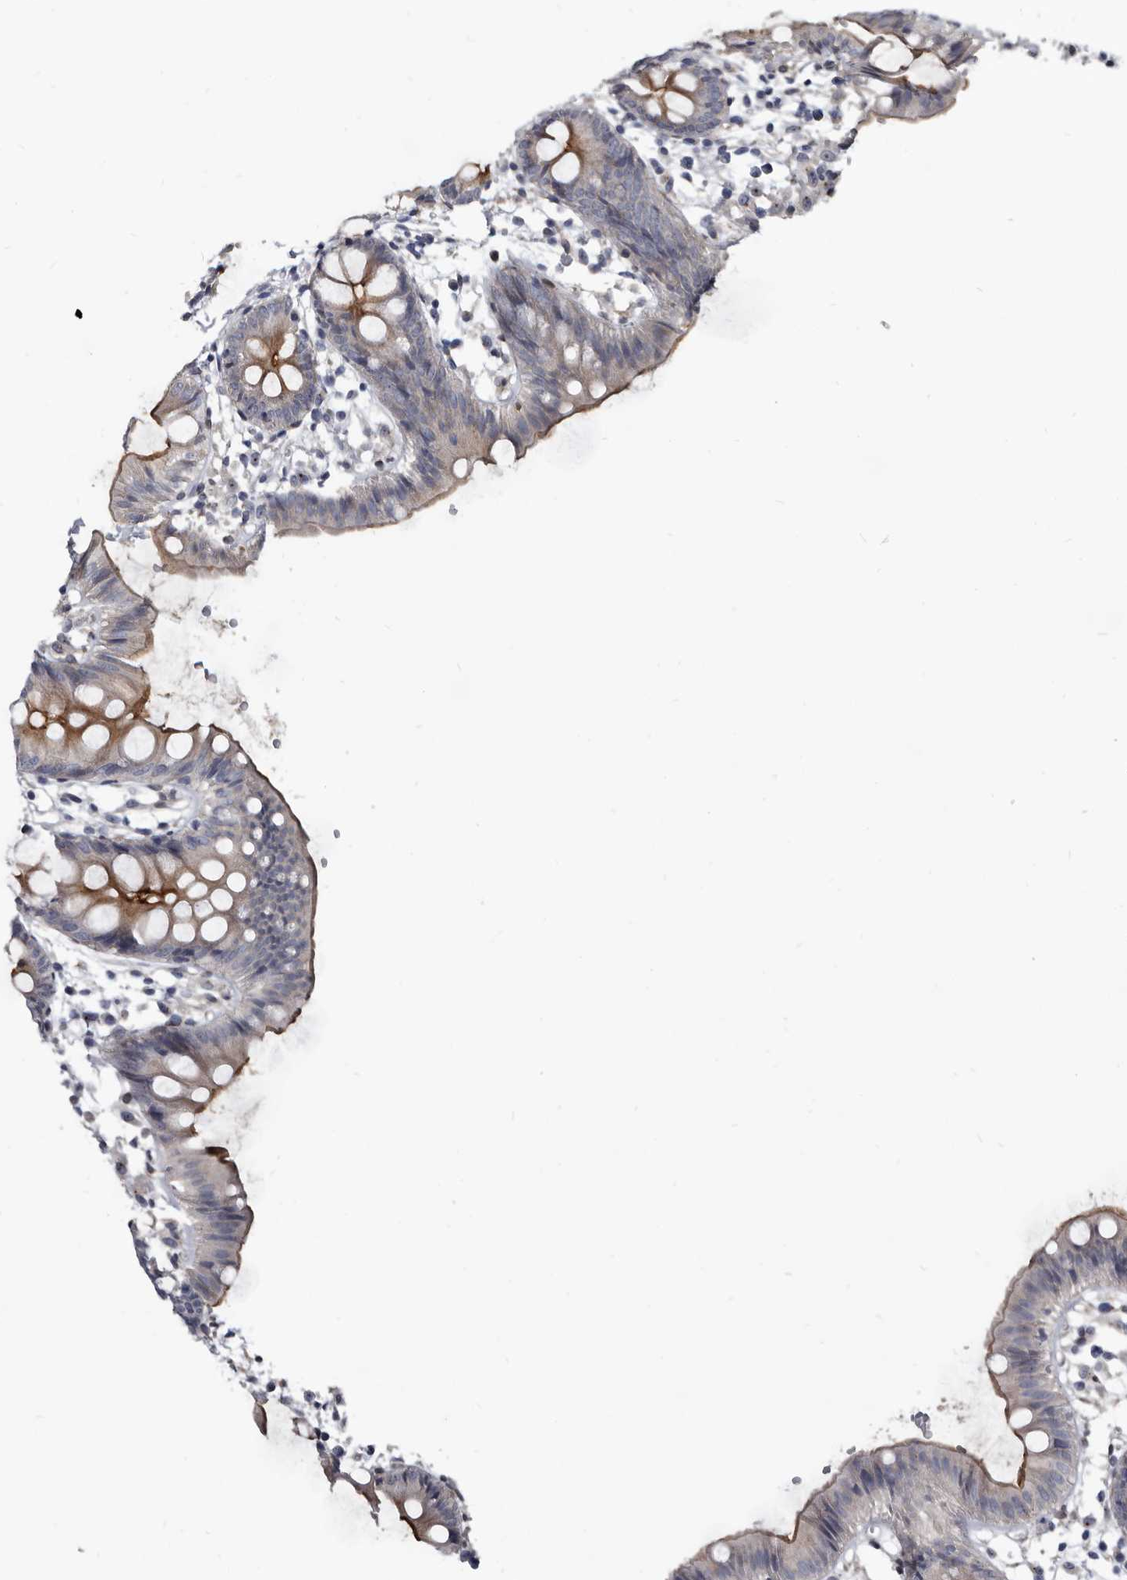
{"staining": {"intensity": "negative", "quantity": "none", "location": "none"}, "tissue": "colon", "cell_type": "Endothelial cells", "image_type": "normal", "snomed": [{"axis": "morphology", "description": "Normal tissue, NOS"}, {"axis": "topography", "description": "Colon"}], "caption": "Endothelial cells are negative for protein expression in benign human colon. Brightfield microscopy of immunohistochemistry stained with DAB (3,3'-diaminobenzidine) (brown) and hematoxylin (blue), captured at high magnification.", "gene": "PRSS8", "patient": {"sex": "male", "age": 56}}